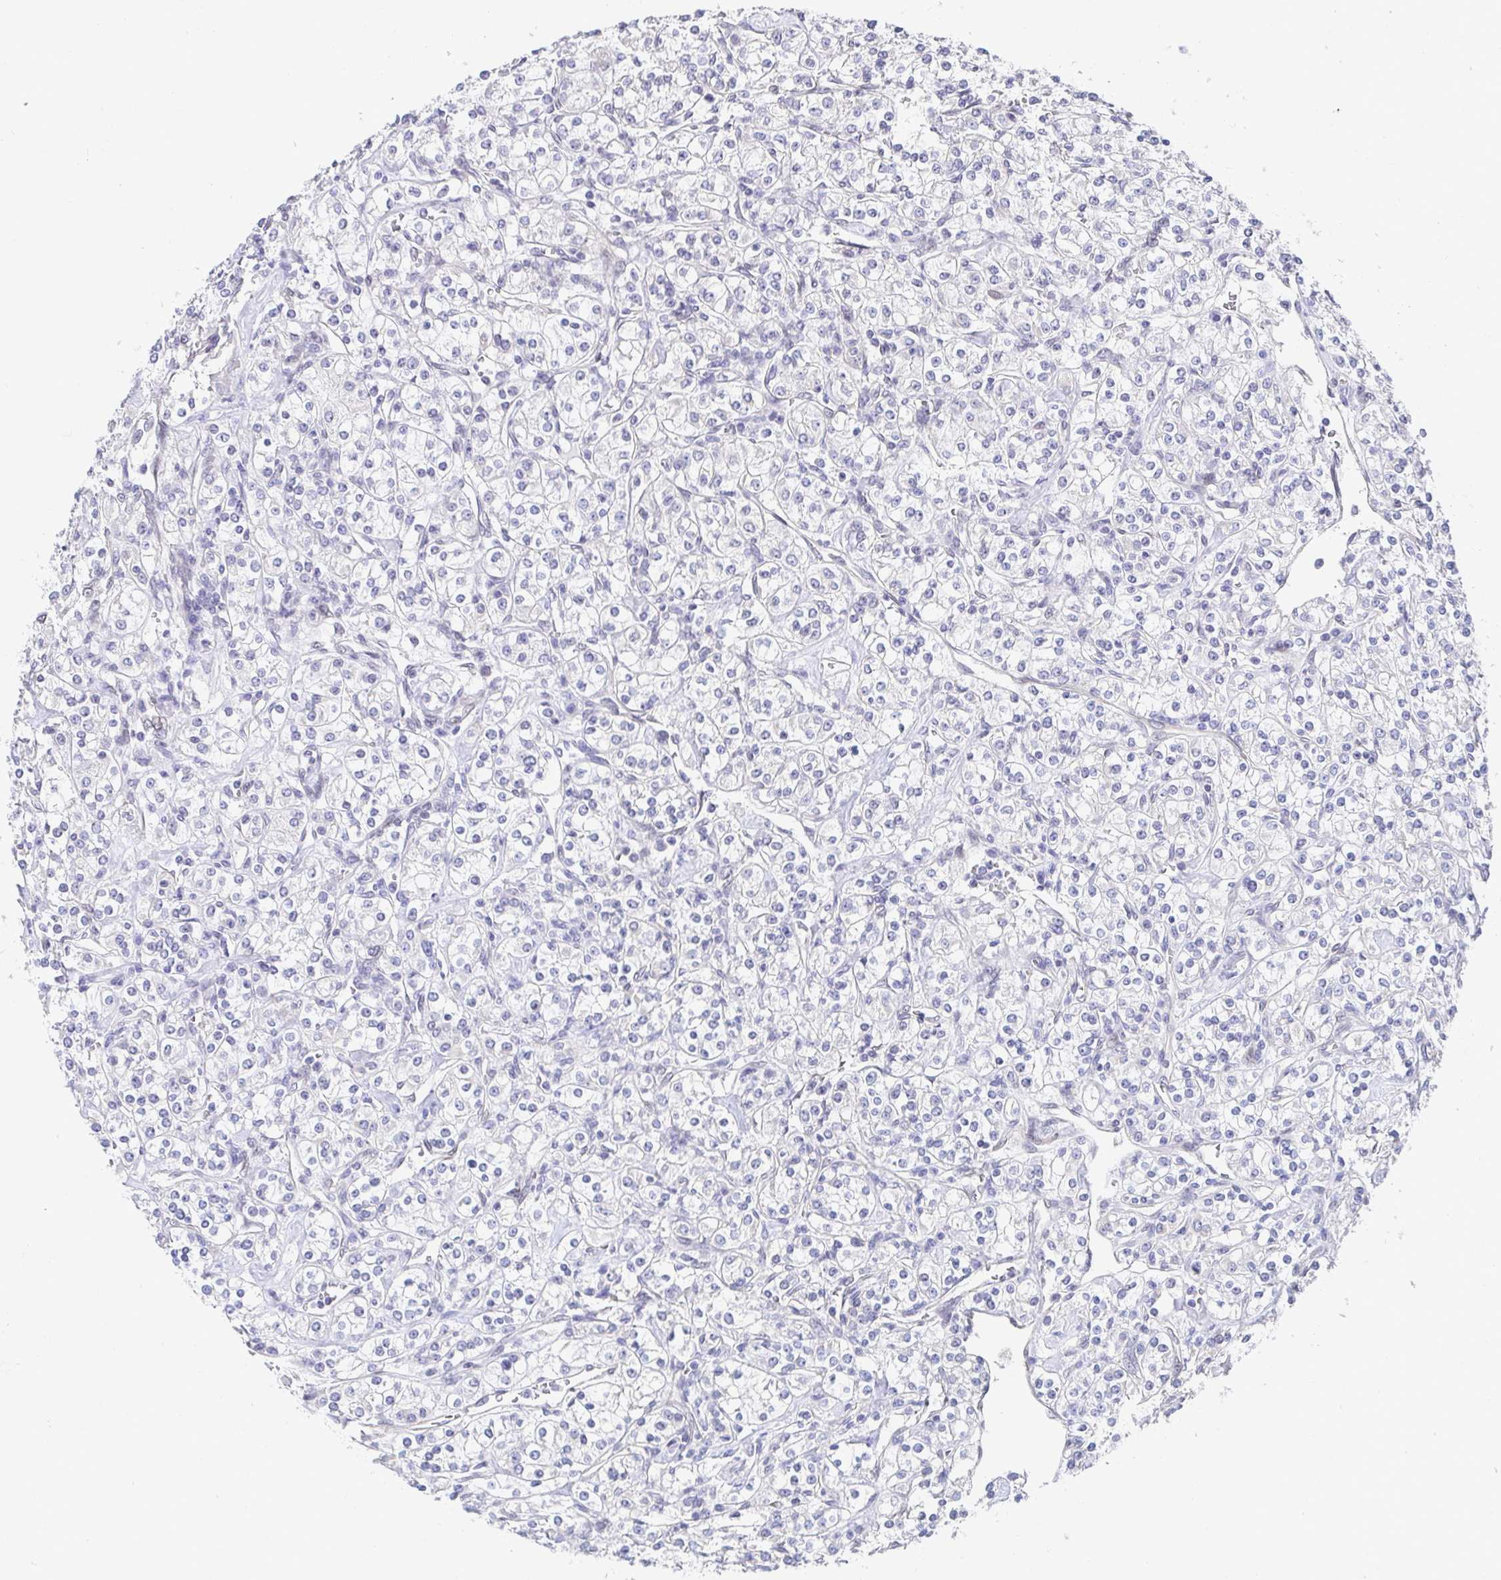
{"staining": {"intensity": "negative", "quantity": "none", "location": "none"}, "tissue": "renal cancer", "cell_type": "Tumor cells", "image_type": "cancer", "snomed": [{"axis": "morphology", "description": "Adenocarcinoma, NOS"}, {"axis": "topography", "description": "Kidney"}], "caption": "Tumor cells are negative for protein expression in human renal cancer.", "gene": "AKAP14", "patient": {"sex": "male", "age": 77}}